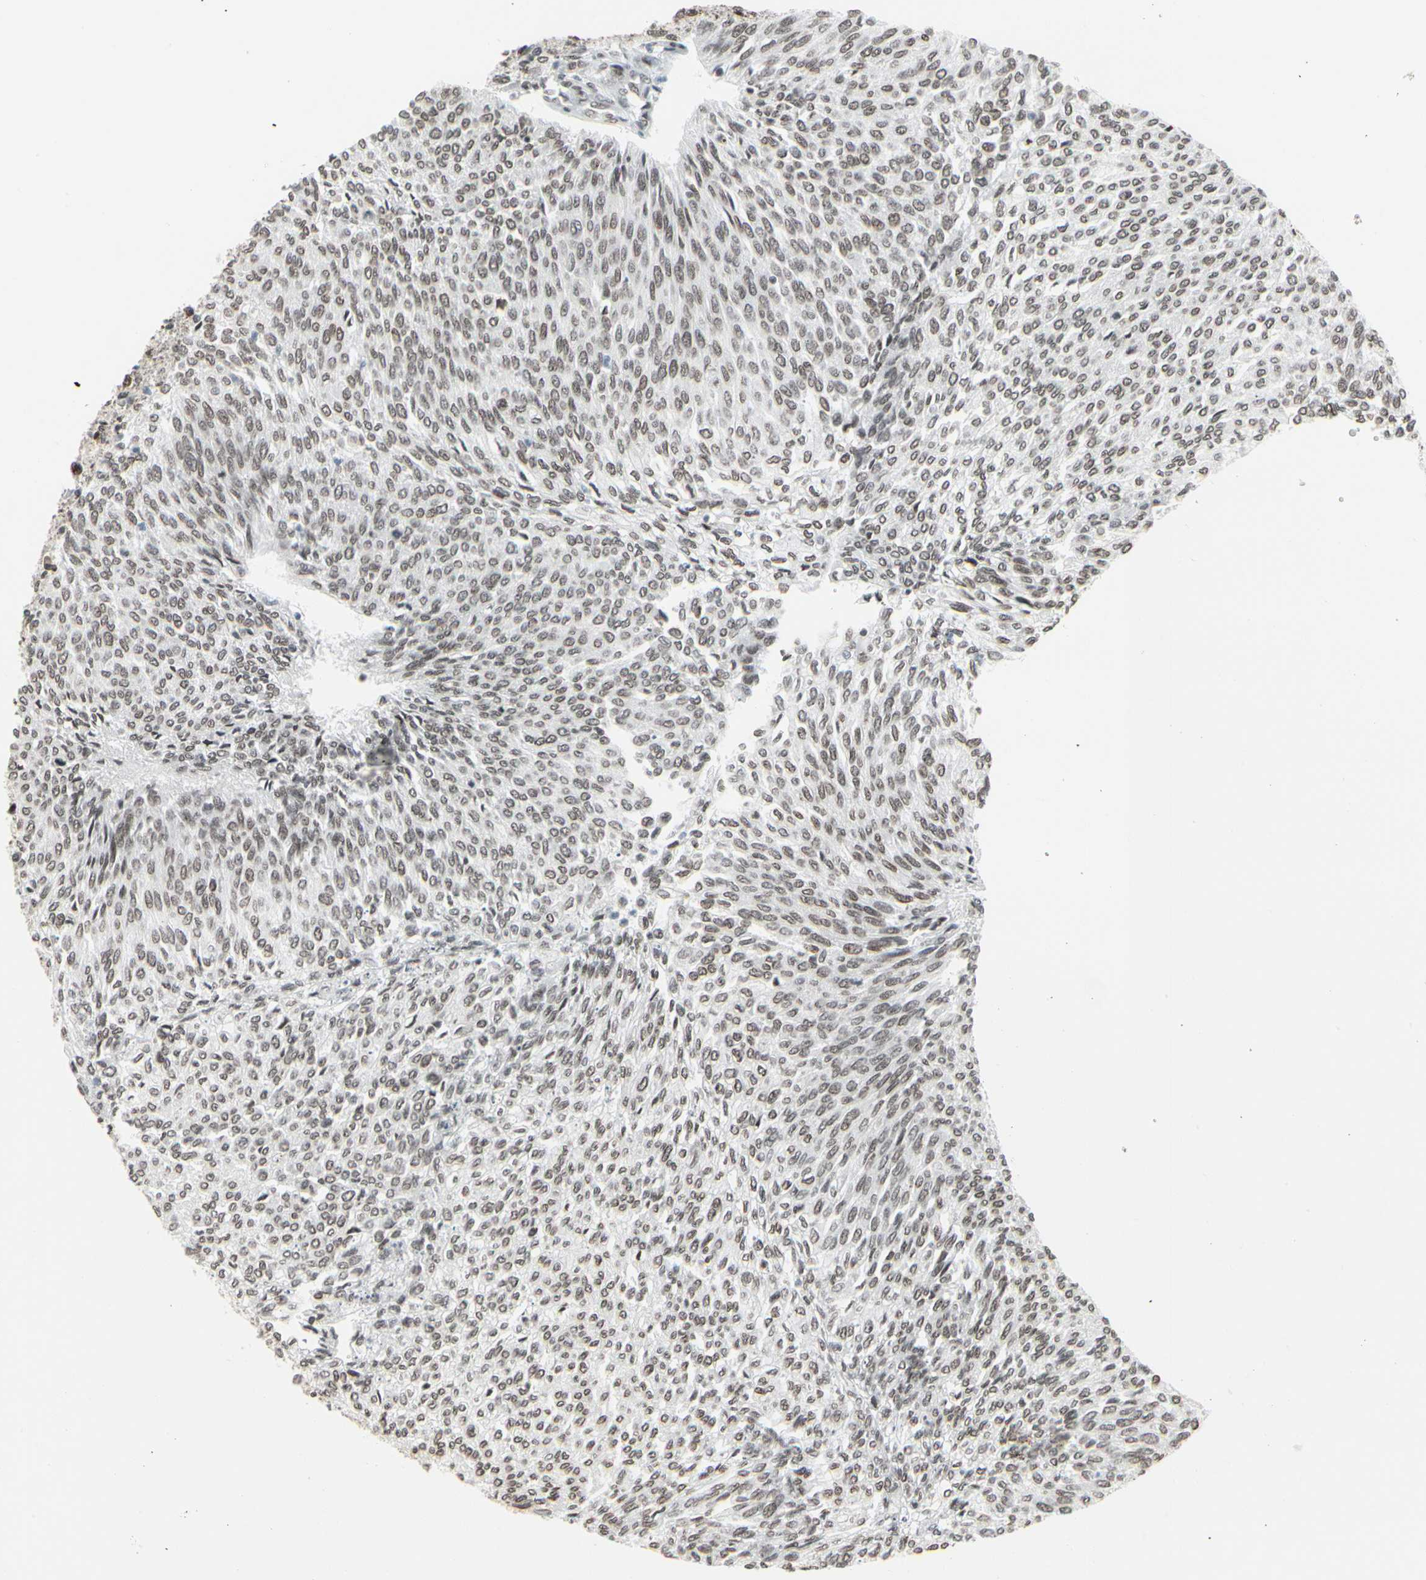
{"staining": {"intensity": "moderate", "quantity": ">75%", "location": "nuclear"}, "tissue": "urothelial cancer", "cell_type": "Tumor cells", "image_type": "cancer", "snomed": [{"axis": "morphology", "description": "Urothelial carcinoma, Low grade"}, {"axis": "topography", "description": "Urinary bladder"}], "caption": "Human urothelial cancer stained for a protein (brown) exhibits moderate nuclear positive positivity in approximately >75% of tumor cells.", "gene": "HMG20A", "patient": {"sex": "female", "age": 79}}